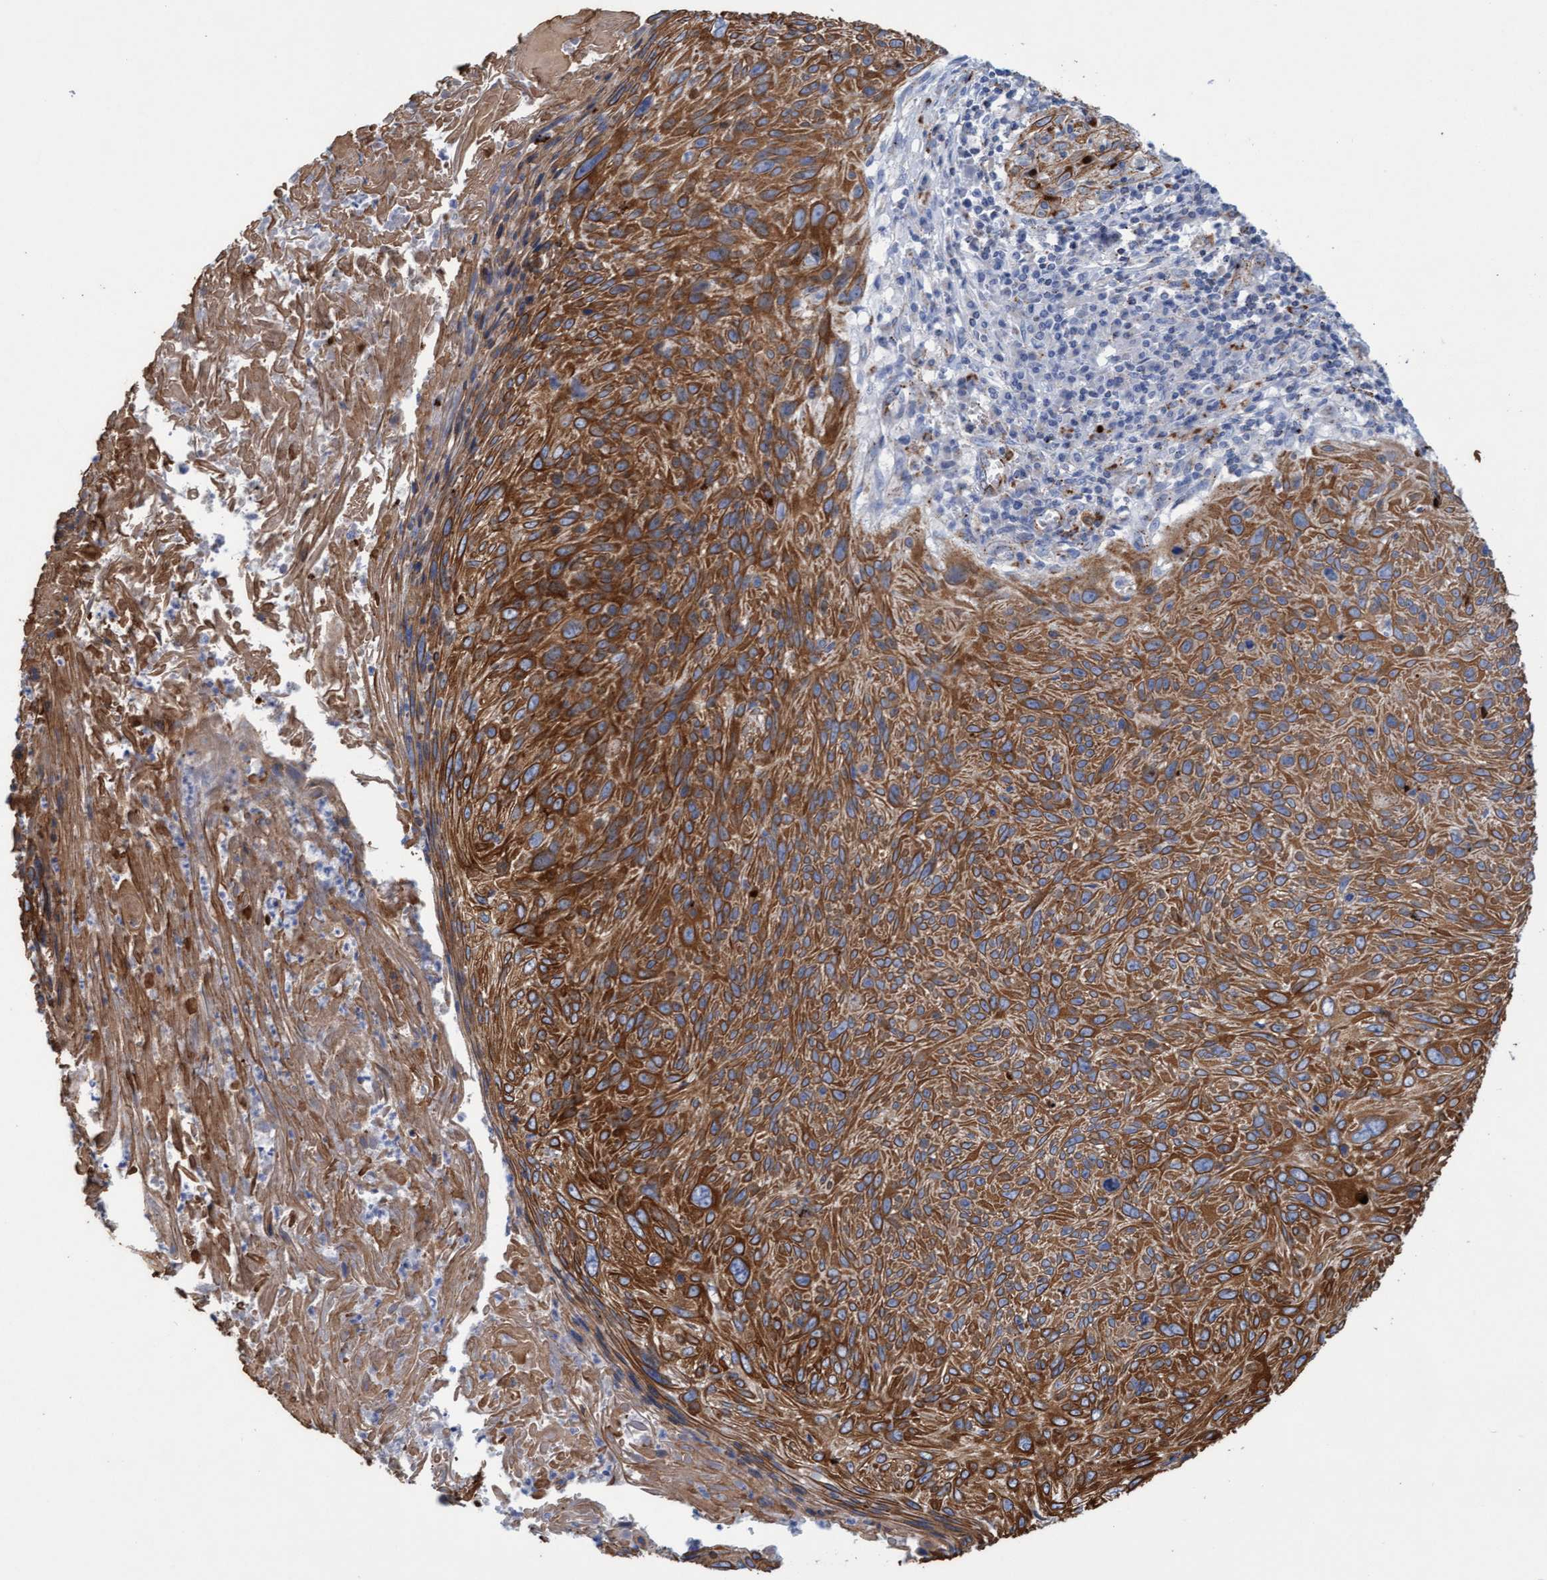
{"staining": {"intensity": "strong", "quantity": ">75%", "location": "cytoplasmic/membranous"}, "tissue": "cervical cancer", "cell_type": "Tumor cells", "image_type": "cancer", "snomed": [{"axis": "morphology", "description": "Squamous cell carcinoma, NOS"}, {"axis": "topography", "description": "Cervix"}], "caption": "Human squamous cell carcinoma (cervical) stained with a brown dye demonstrates strong cytoplasmic/membranous positive staining in approximately >75% of tumor cells.", "gene": "SGSH", "patient": {"sex": "female", "age": 51}}